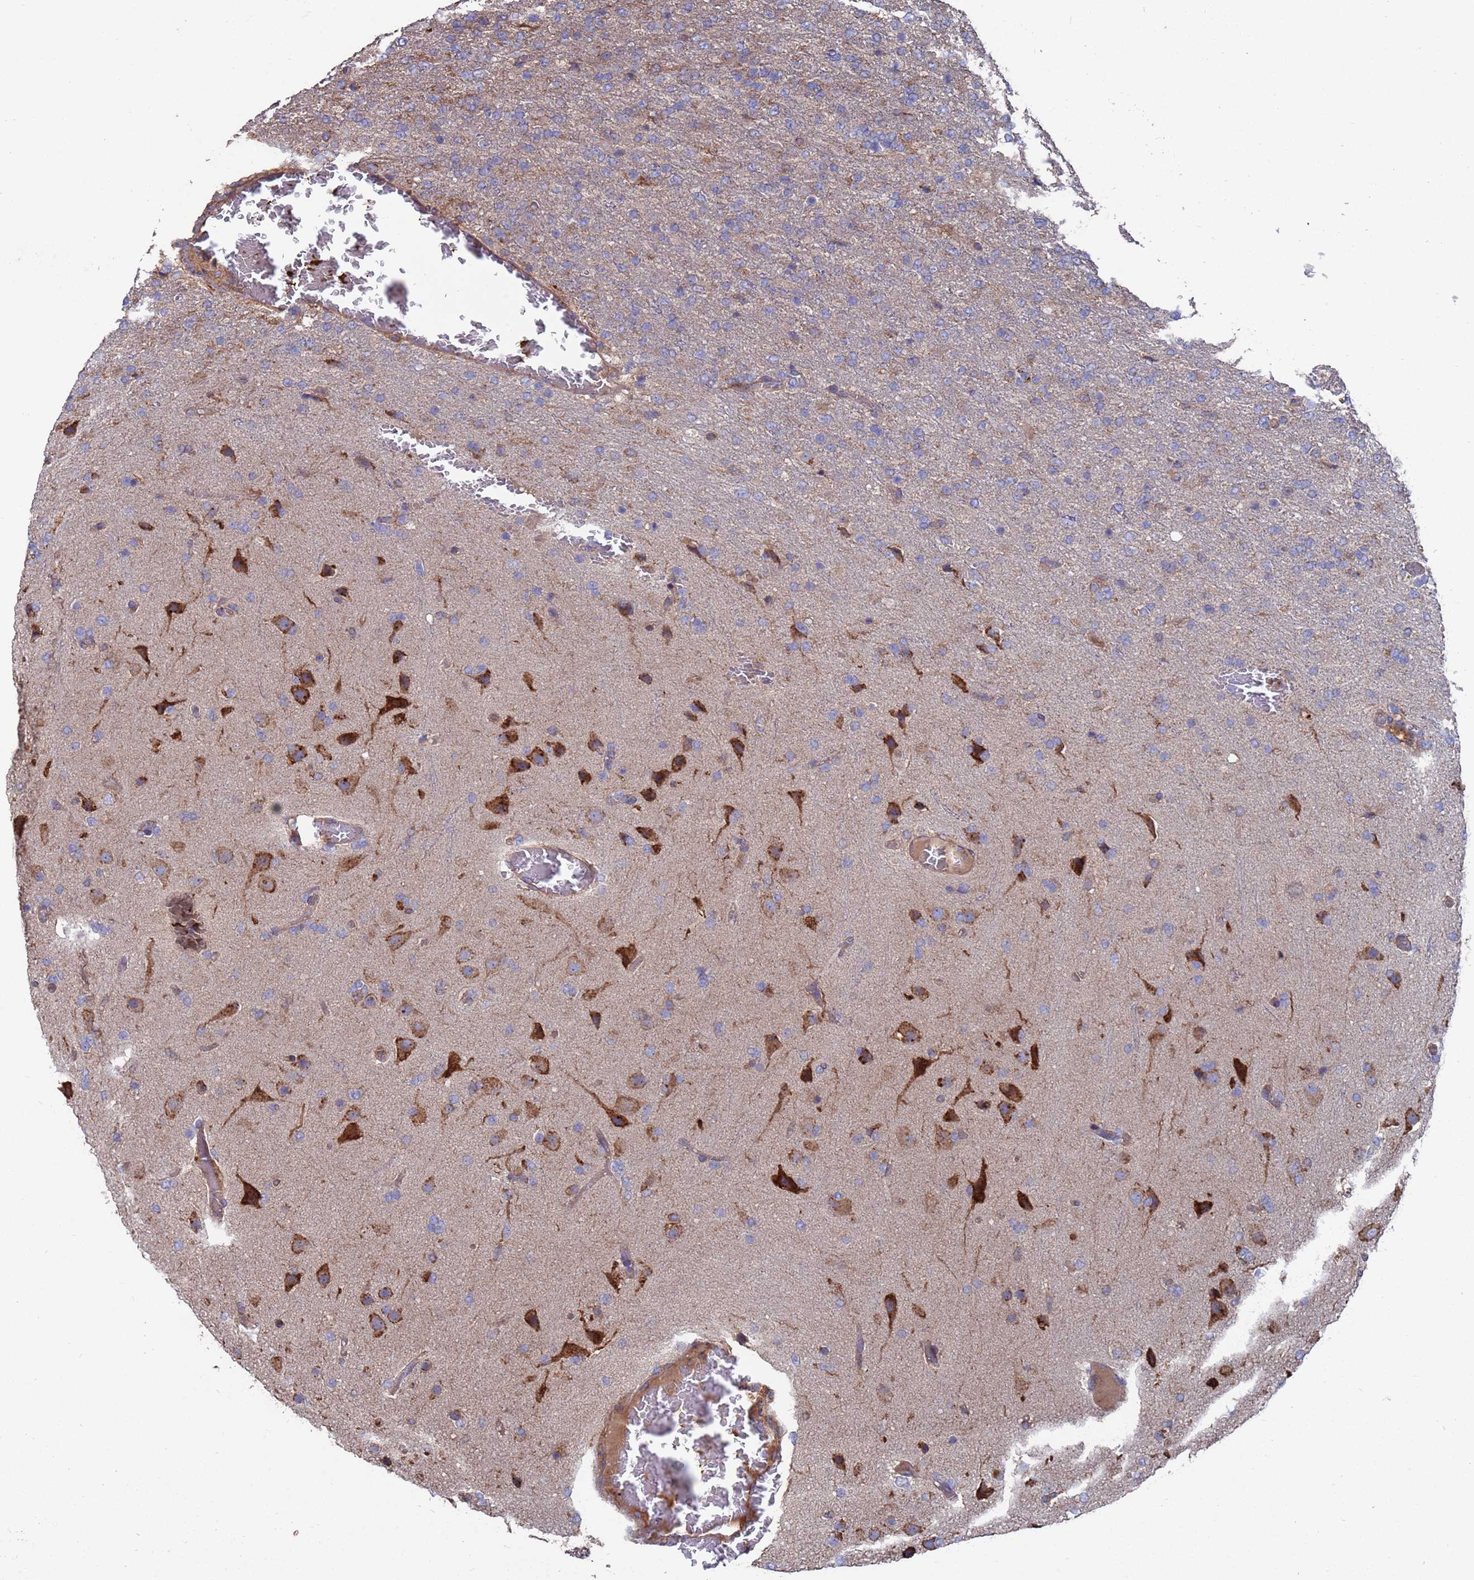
{"staining": {"intensity": "negative", "quantity": "none", "location": "none"}, "tissue": "glioma", "cell_type": "Tumor cells", "image_type": "cancer", "snomed": [{"axis": "morphology", "description": "Glioma, malignant, High grade"}, {"axis": "topography", "description": "Brain"}], "caption": "A micrograph of malignant glioma (high-grade) stained for a protein displays no brown staining in tumor cells.", "gene": "PYCR1", "patient": {"sex": "female", "age": 74}}